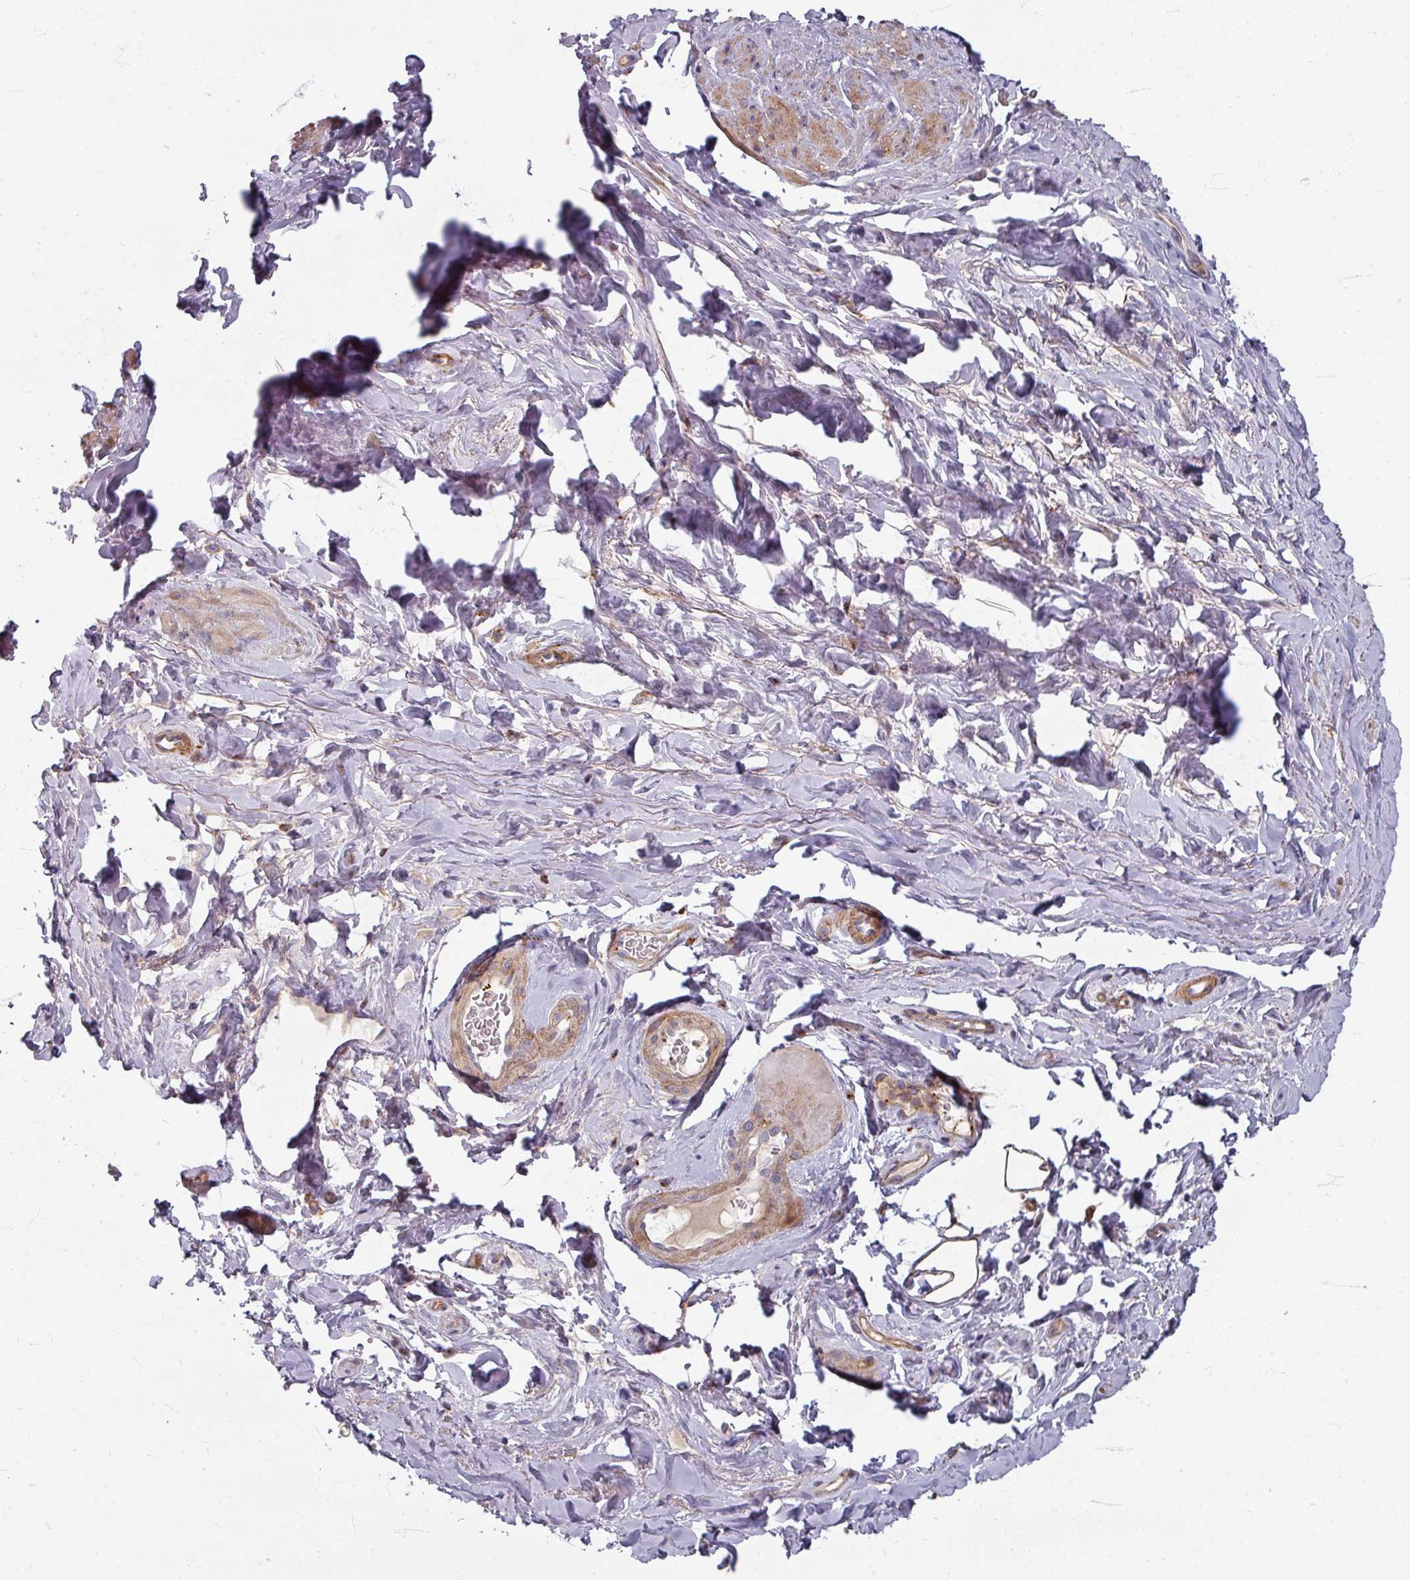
{"staining": {"intensity": "moderate", "quantity": "25%-75%", "location": "cytoplasmic/membranous"}, "tissue": "smooth muscle", "cell_type": "Smooth muscle cells", "image_type": "normal", "snomed": [{"axis": "morphology", "description": "Normal tissue, NOS"}, {"axis": "topography", "description": "Smooth muscle"}, {"axis": "topography", "description": "Peripheral nerve tissue"}], "caption": "Immunohistochemistry (IHC) staining of benign smooth muscle, which shows medium levels of moderate cytoplasmic/membranous expression in approximately 25%-75% of smooth muscle cells indicating moderate cytoplasmic/membranous protein staining. The staining was performed using DAB (brown) for protein detection and nuclei were counterstained in hematoxylin (blue).", "gene": "GABARAPL1", "patient": {"sex": "male", "age": 69}}